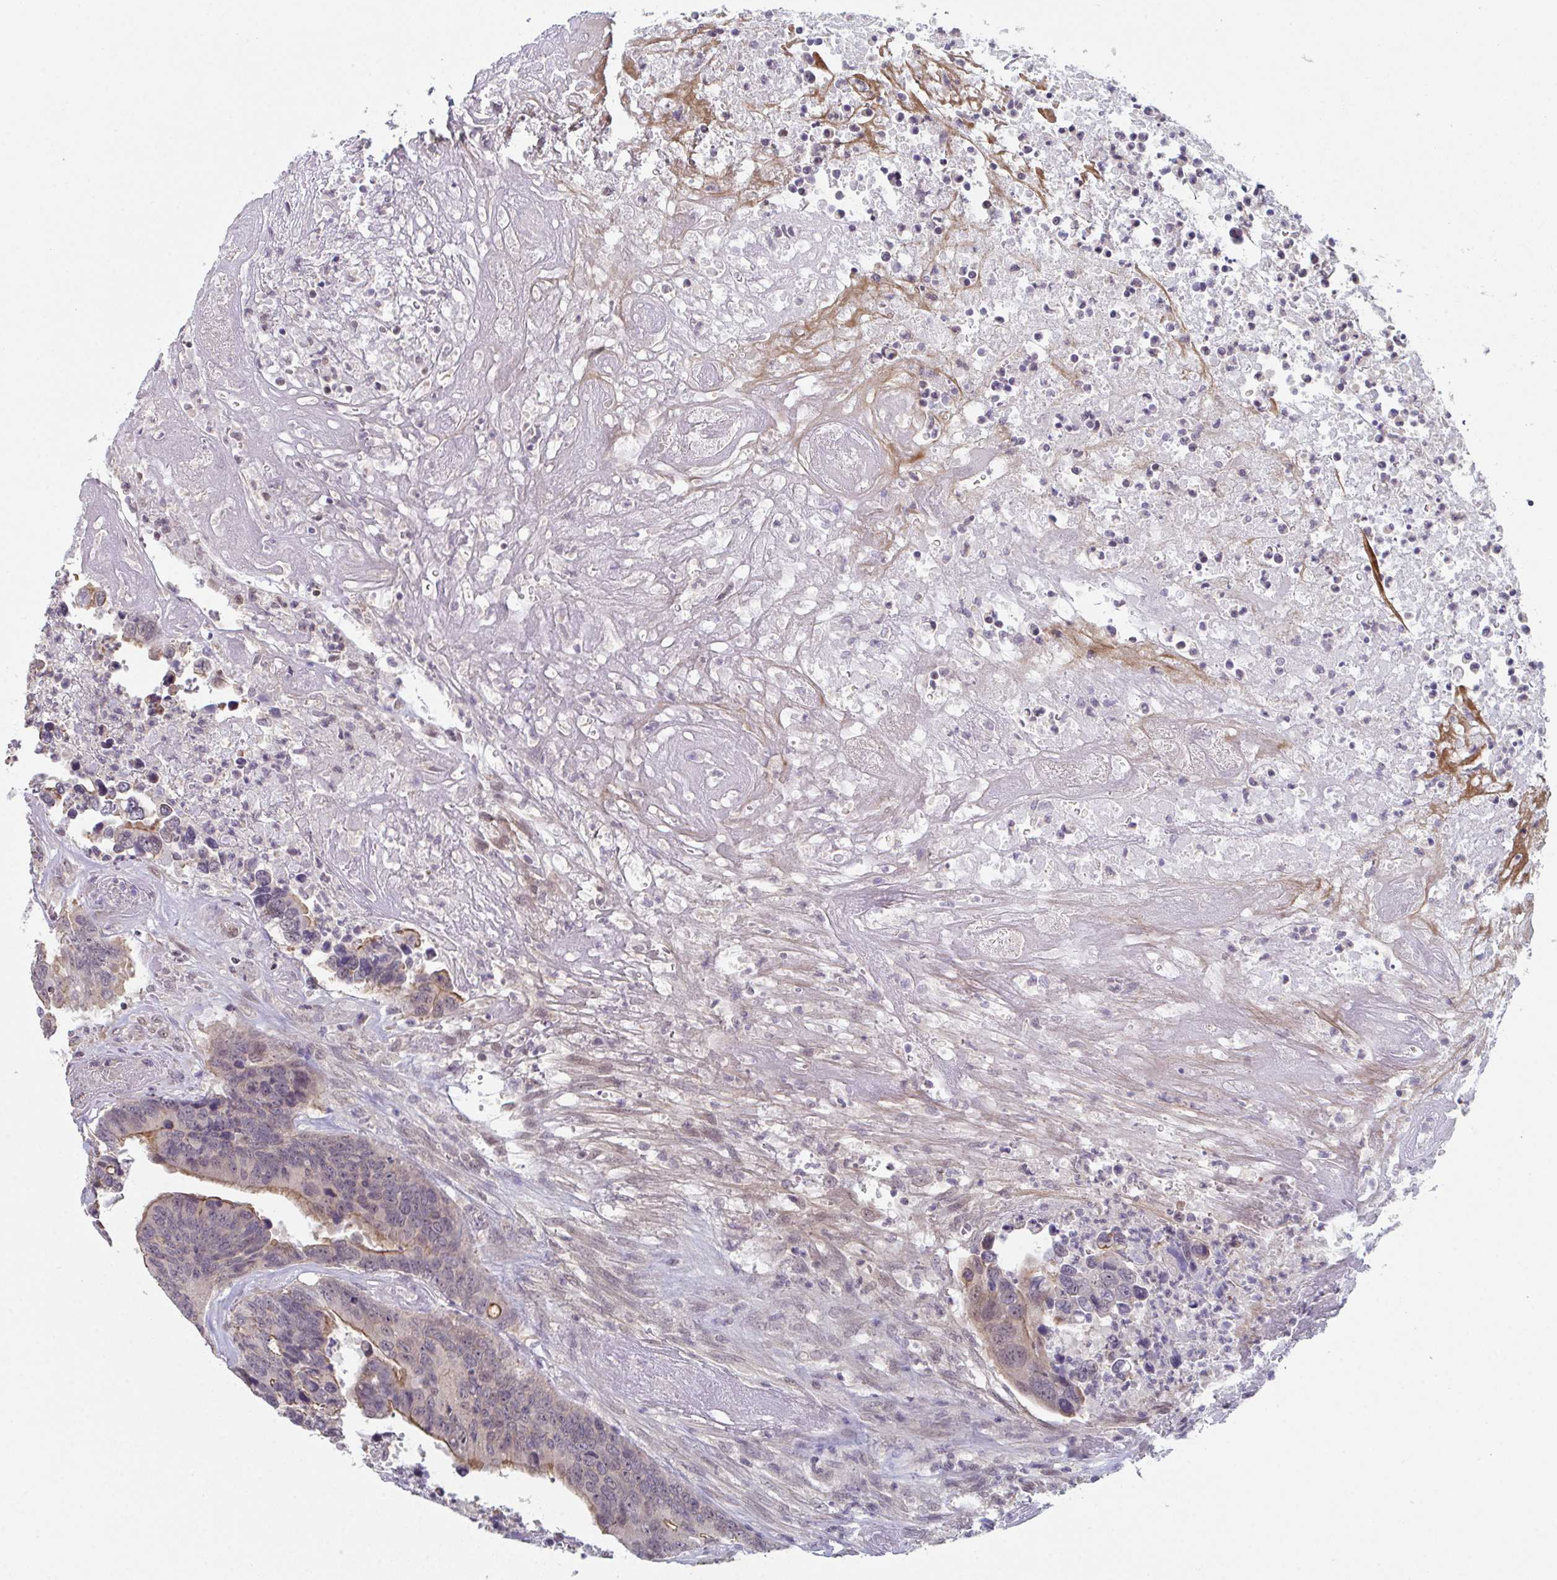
{"staining": {"intensity": "moderate", "quantity": "<25%", "location": "cytoplasmic/membranous"}, "tissue": "colorectal cancer", "cell_type": "Tumor cells", "image_type": "cancer", "snomed": [{"axis": "morphology", "description": "Adenocarcinoma, NOS"}, {"axis": "topography", "description": "Colon"}], "caption": "Protein expression analysis of adenocarcinoma (colorectal) reveals moderate cytoplasmic/membranous positivity in approximately <25% of tumor cells.", "gene": "ZNF214", "patient": {"sex": "female", "age": 67}}